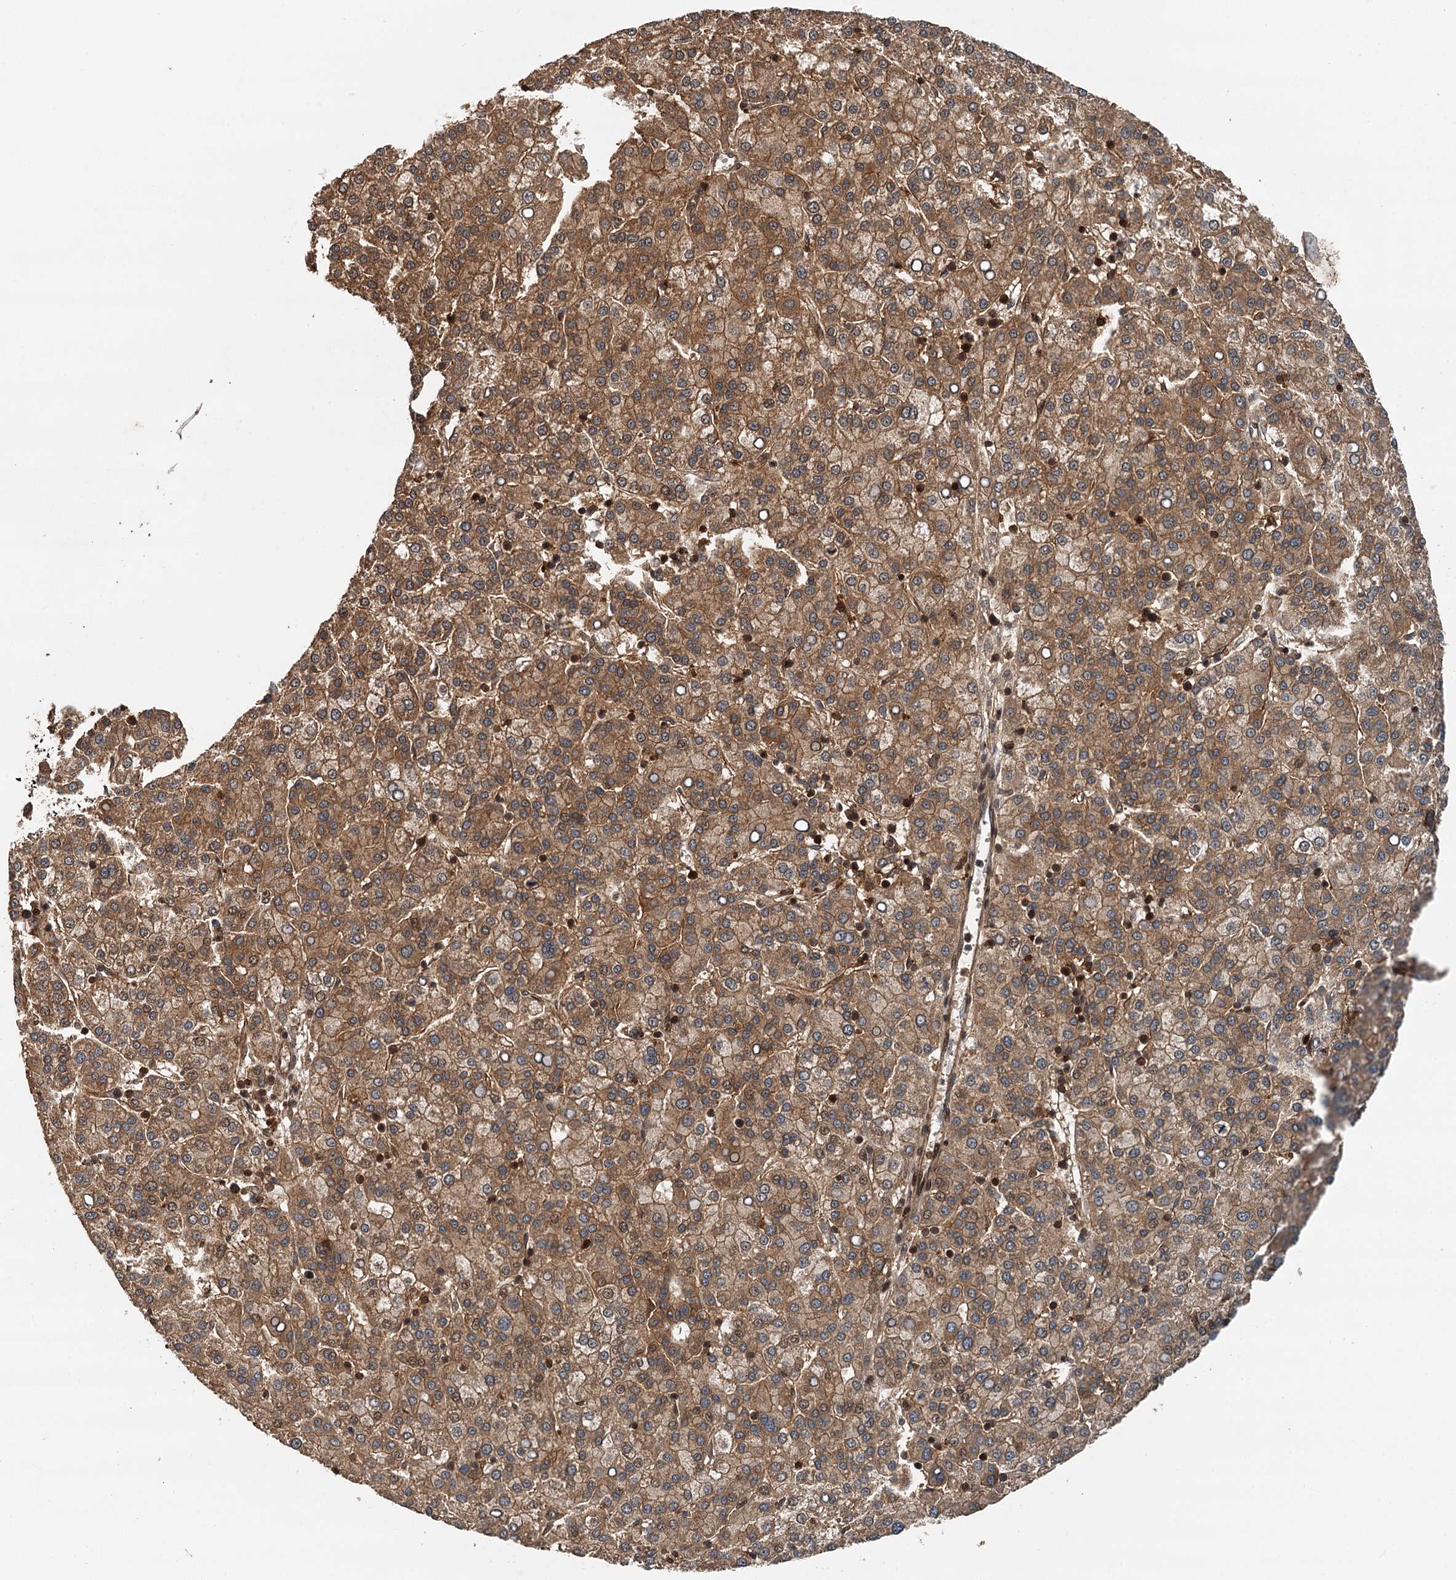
{"staining": {"intensity": "strong", "quantity": ">75%", "location": "cytoplasmic/membranous"}, "tissue": "liver cancer", "cell_type": "Tumor cells", "image_type": "cancer", "snomed": [{"axis": "morphology", "description": "Carcinoma, Hepatocellular, NOS"}, {"axis": "topography", "description": "Liver"}], "caption": "Liver hepatocellular carcinoma tissue exhibits strong cytoplasmic/membranous positivity in approximately >75% of tumor cells, visualized by immunohistochemistry. (DAB (3,3'-diaminobenzidine) IHC, brown staining for protein, blue staining for nuclei).", "gene": "STUB1", "patient": {"sex": "female", "age": 58}}